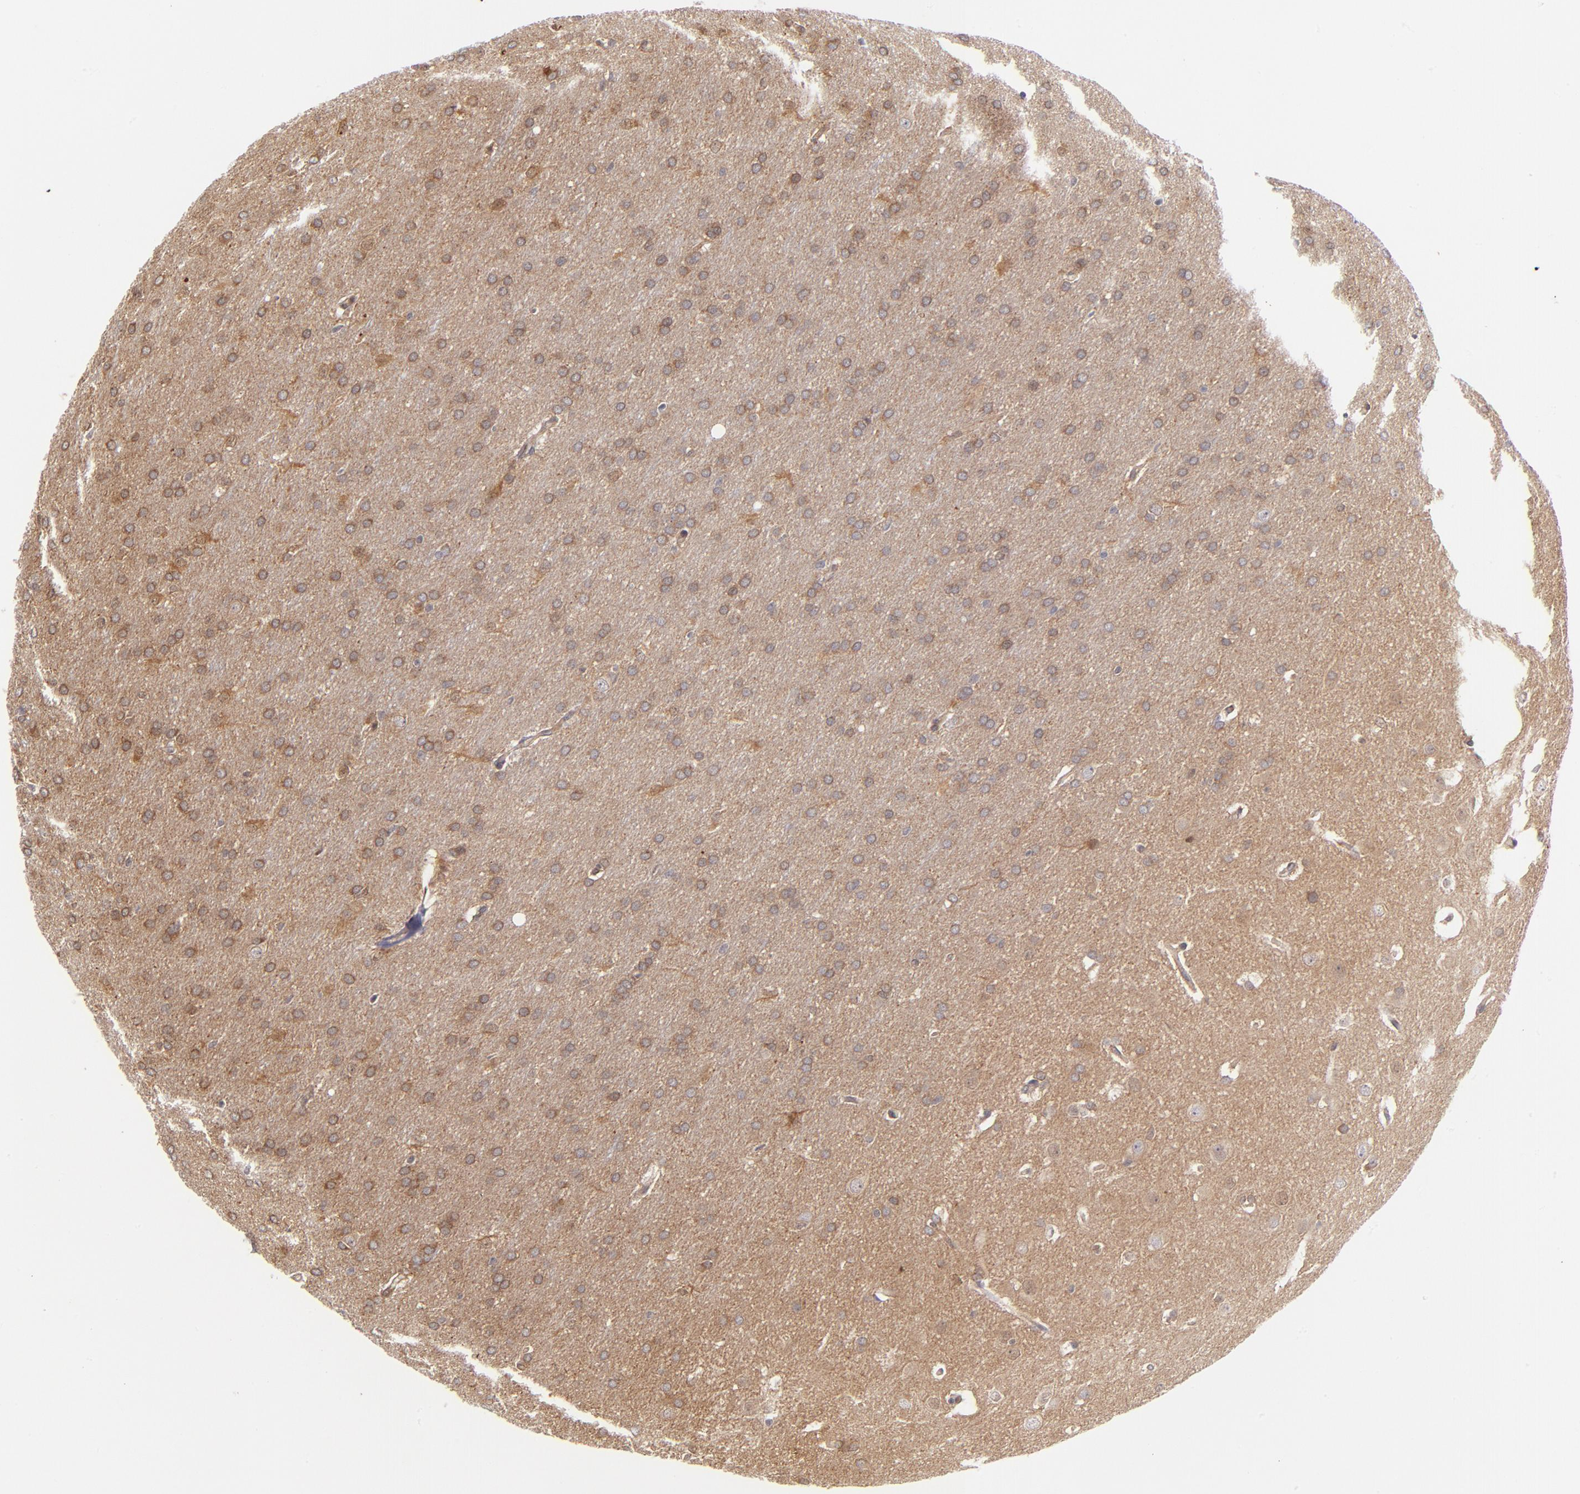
{"staining": {"intensity": "moderate", "quantity": ">75%", "location": "cytoplasmic/membranous"}, "tissue": "glioma", "cell_type": "Tumor cells", "image_type": "cancer", "snomed": [{"axis": "morphology", "description": "Glioma, malignant, Low grade"}, {"axis": "topography", "description": "Brain"}], "caption": "About >75% of tumor cells in human glioma reveal moderate cytoplasmic/membranous protein expression as visualized by brown immunohistochemical staining.", "gene": "YWHAB", "patient": {"sex": "female", "age": 32}}